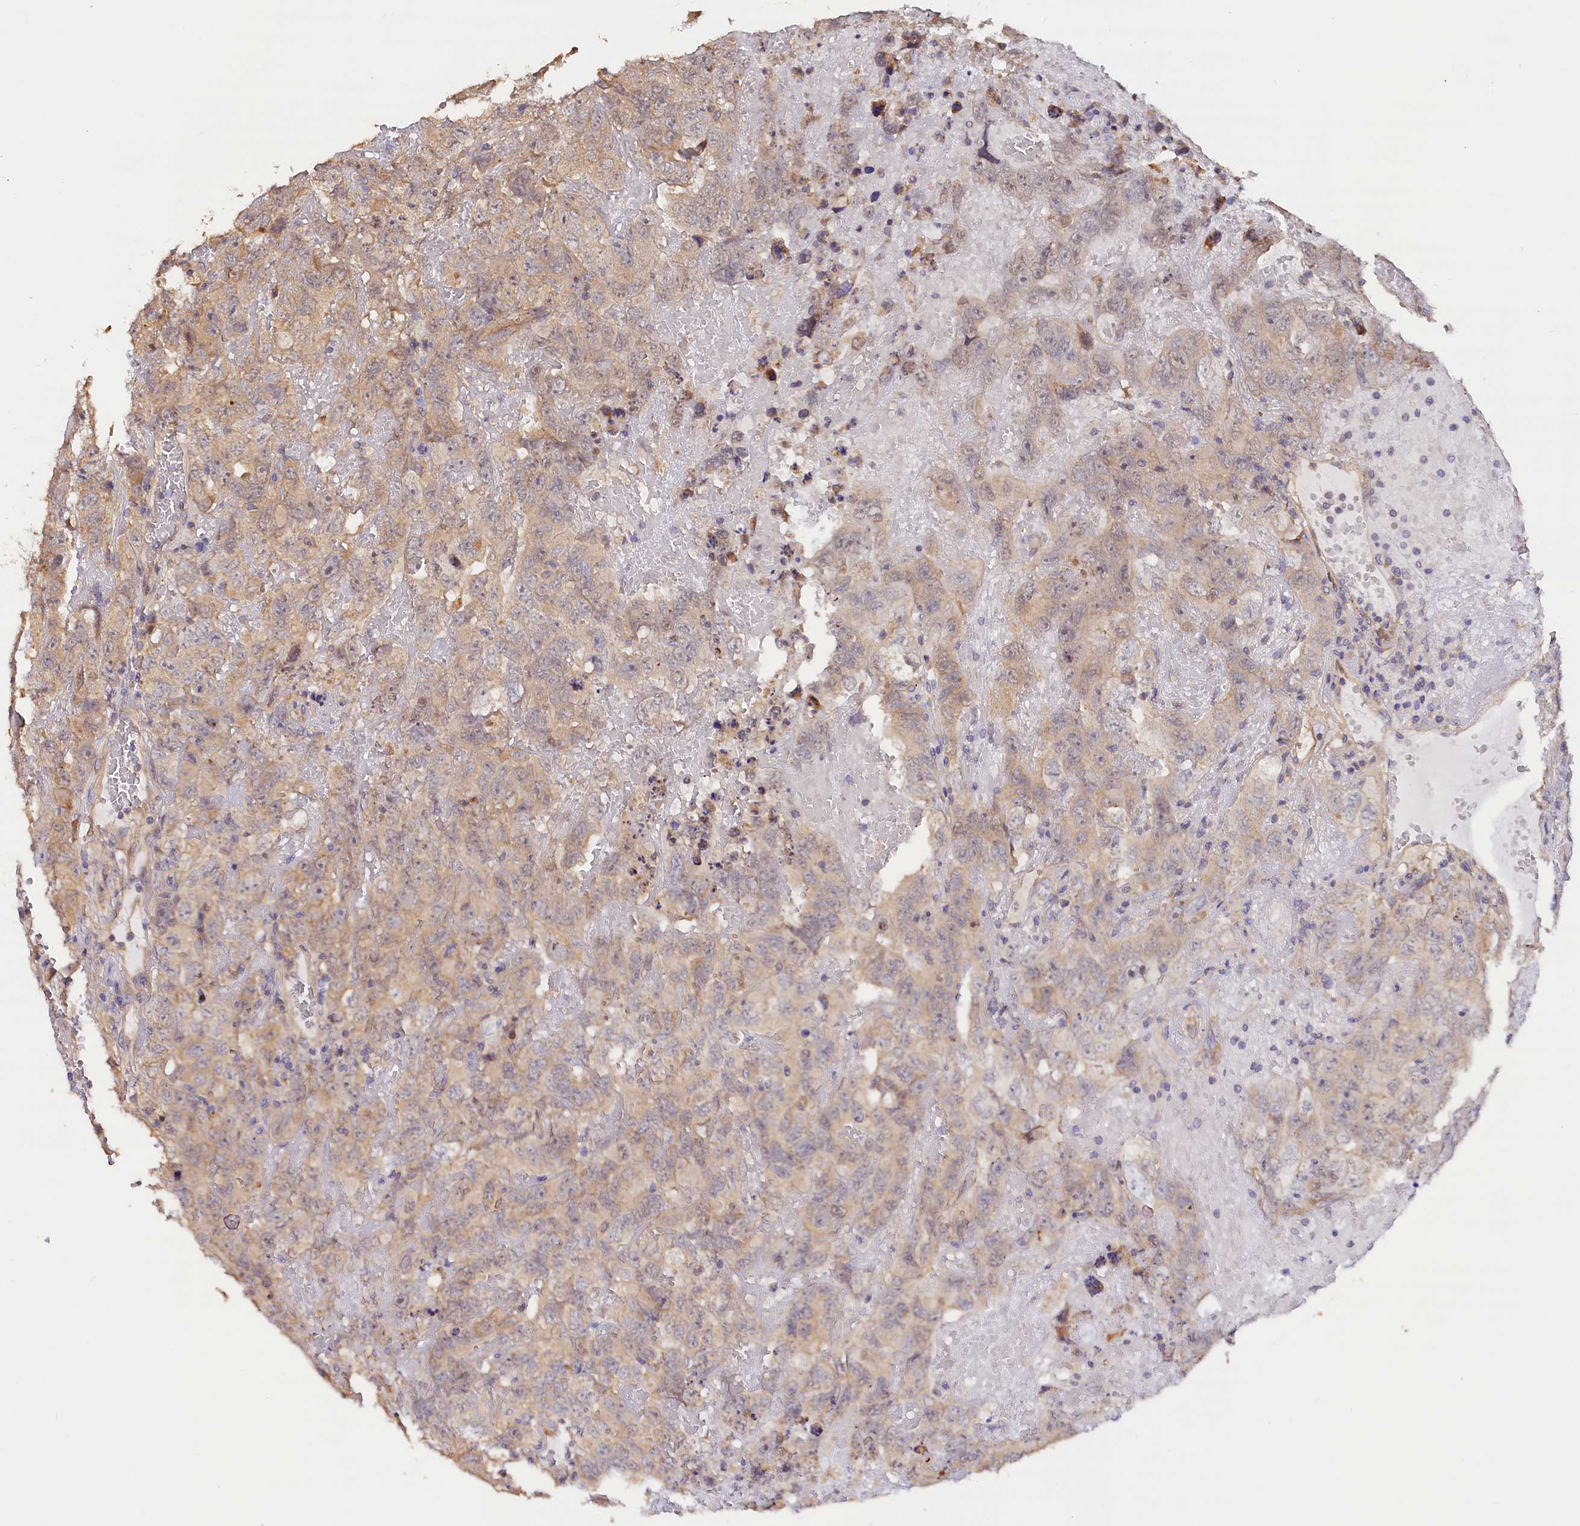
{"staining": {"intensity": "weak", "quantity": "<25%", "location": "cytoplasmic/membranous"}, "tissue": "testis cancer", "cell_type": "Tumor cells", "image_type": "cancer", "snomed": [{"axis": "morphology", "description": "Carcinoma, Embryonal, NOS"}, {"axis": "topography", "description": "Testis"}], "caption": "Human testis cancer (embryonal carcinoma) stained for a protein using immunohistochemistry exhibits no positivity in tumor cells.", "gene": "KATNB1", "patient": {"sex": "male", "age": 45}}